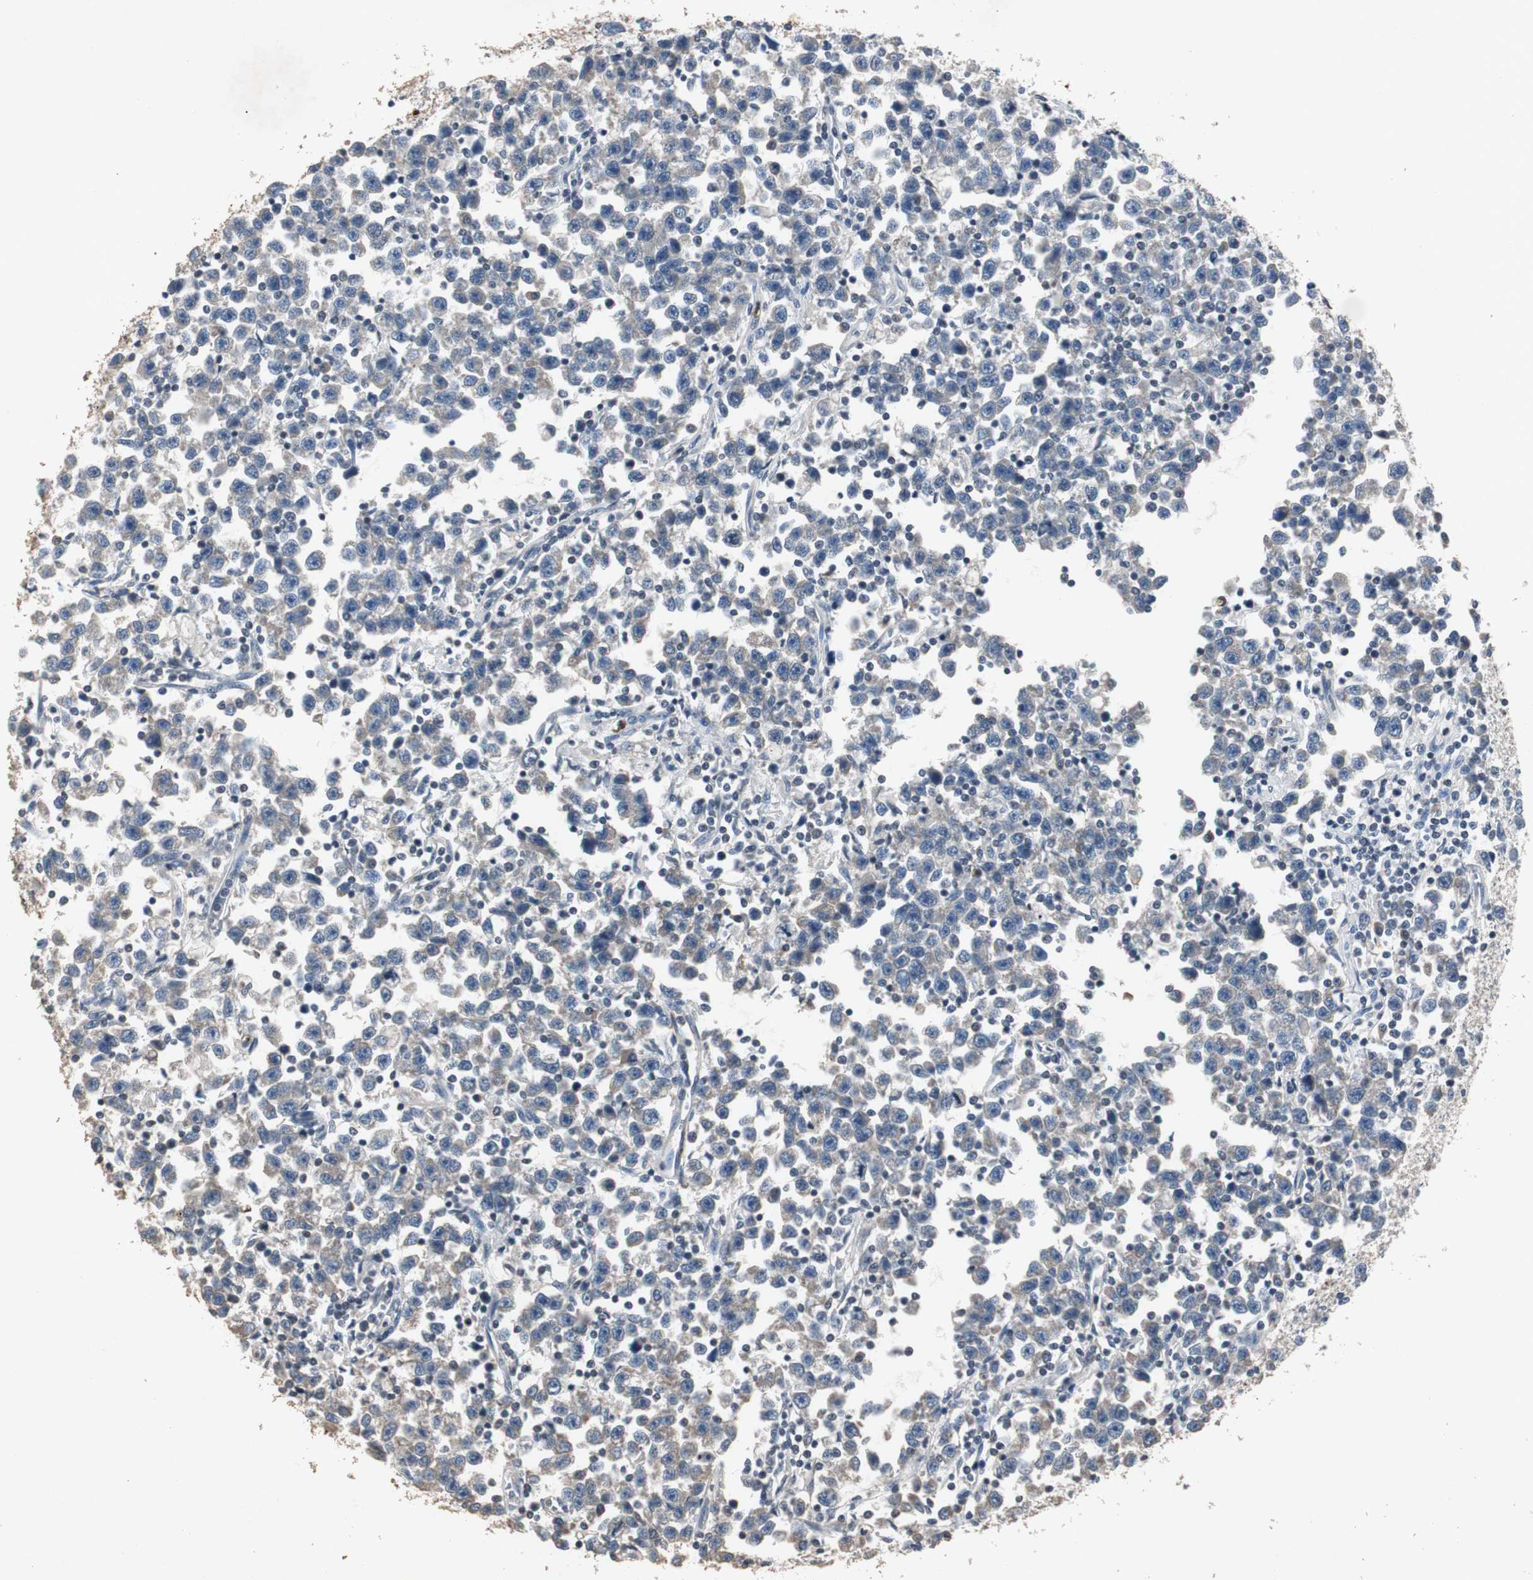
{"staining": {"intensity": "negative", "quantity": "none", "location": "none"}, "tissue": "testis cancer", "cell_type": "Tumor cells", "image_type": "cancer", "snomed": [{"axis": "morphology", "description": "Seminoma, NOS"}, {"axis": "topography", "description": "Testis"}], "caption": "Human testis cancer (seminoma) stained for a protein using immunohistochemistry (IHC) shows no expression in tumor cells.", "gene": "ADNP2", "patient": {"sex": "male", "age": 43}}